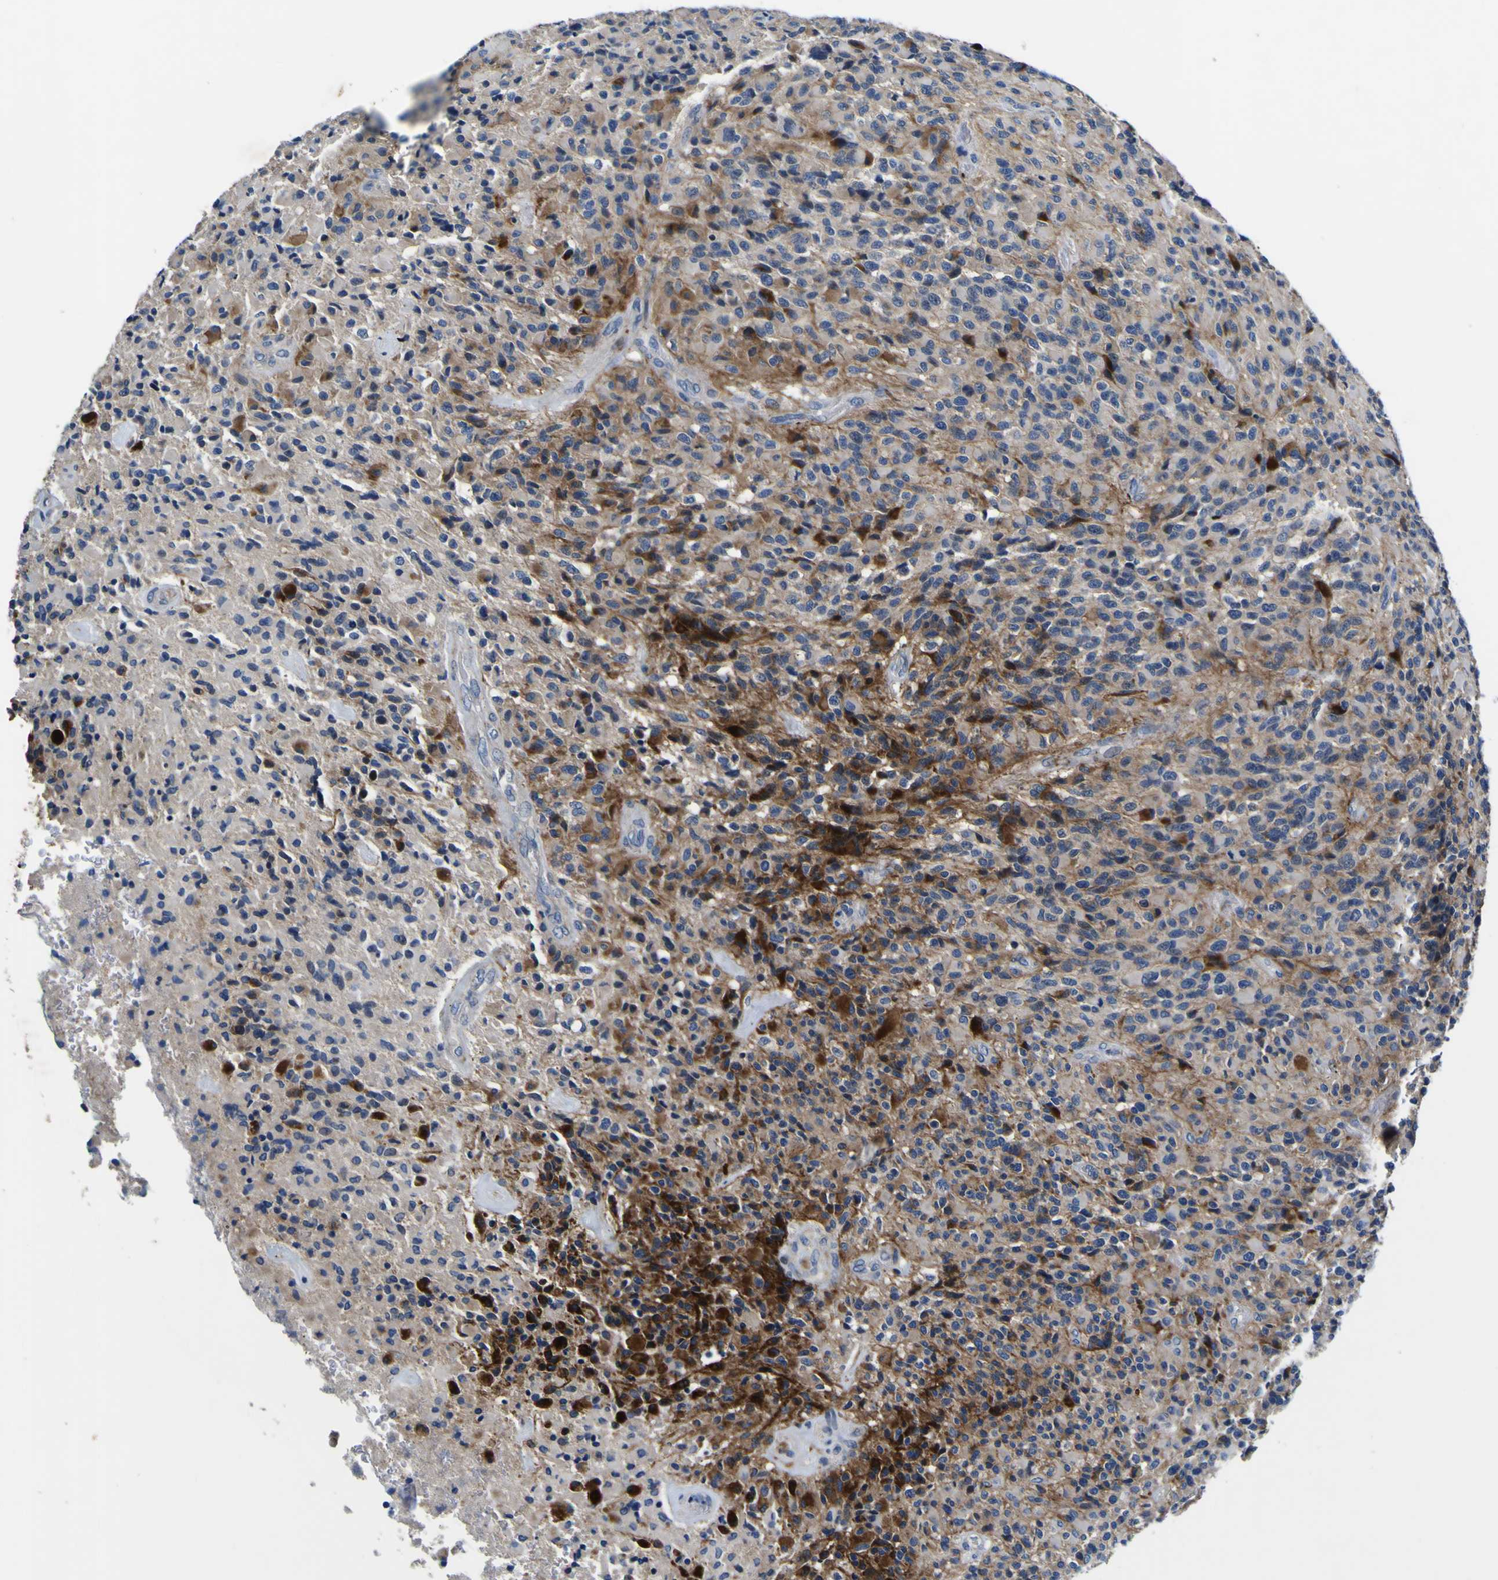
{"staining": {"intensity": "strong", "quantity": "<25%", "location": "cytoplasmic/membranous"}, "tissue": "glioma", "cell_type": "Tumor cells", "image_type": "cancer", "snomed": [{"axis": "morphology", "description": "Glioma, malignant, High grade"}, {"axis": "topography", "description": "Brain"}], "caption": "DAB immunohistochemical staining of glioma displays strong cytoplasmic/membranous protein positivity in about <25% of tumor cells. The protein is stained brown, and the nuclei are stained in blue (DAB (3,3'-diaminobenzidine) IHC with brightfield microscopy, high magnification).", "gene": "AGAP3", "patient": {"sex": "male", "age": 71}}